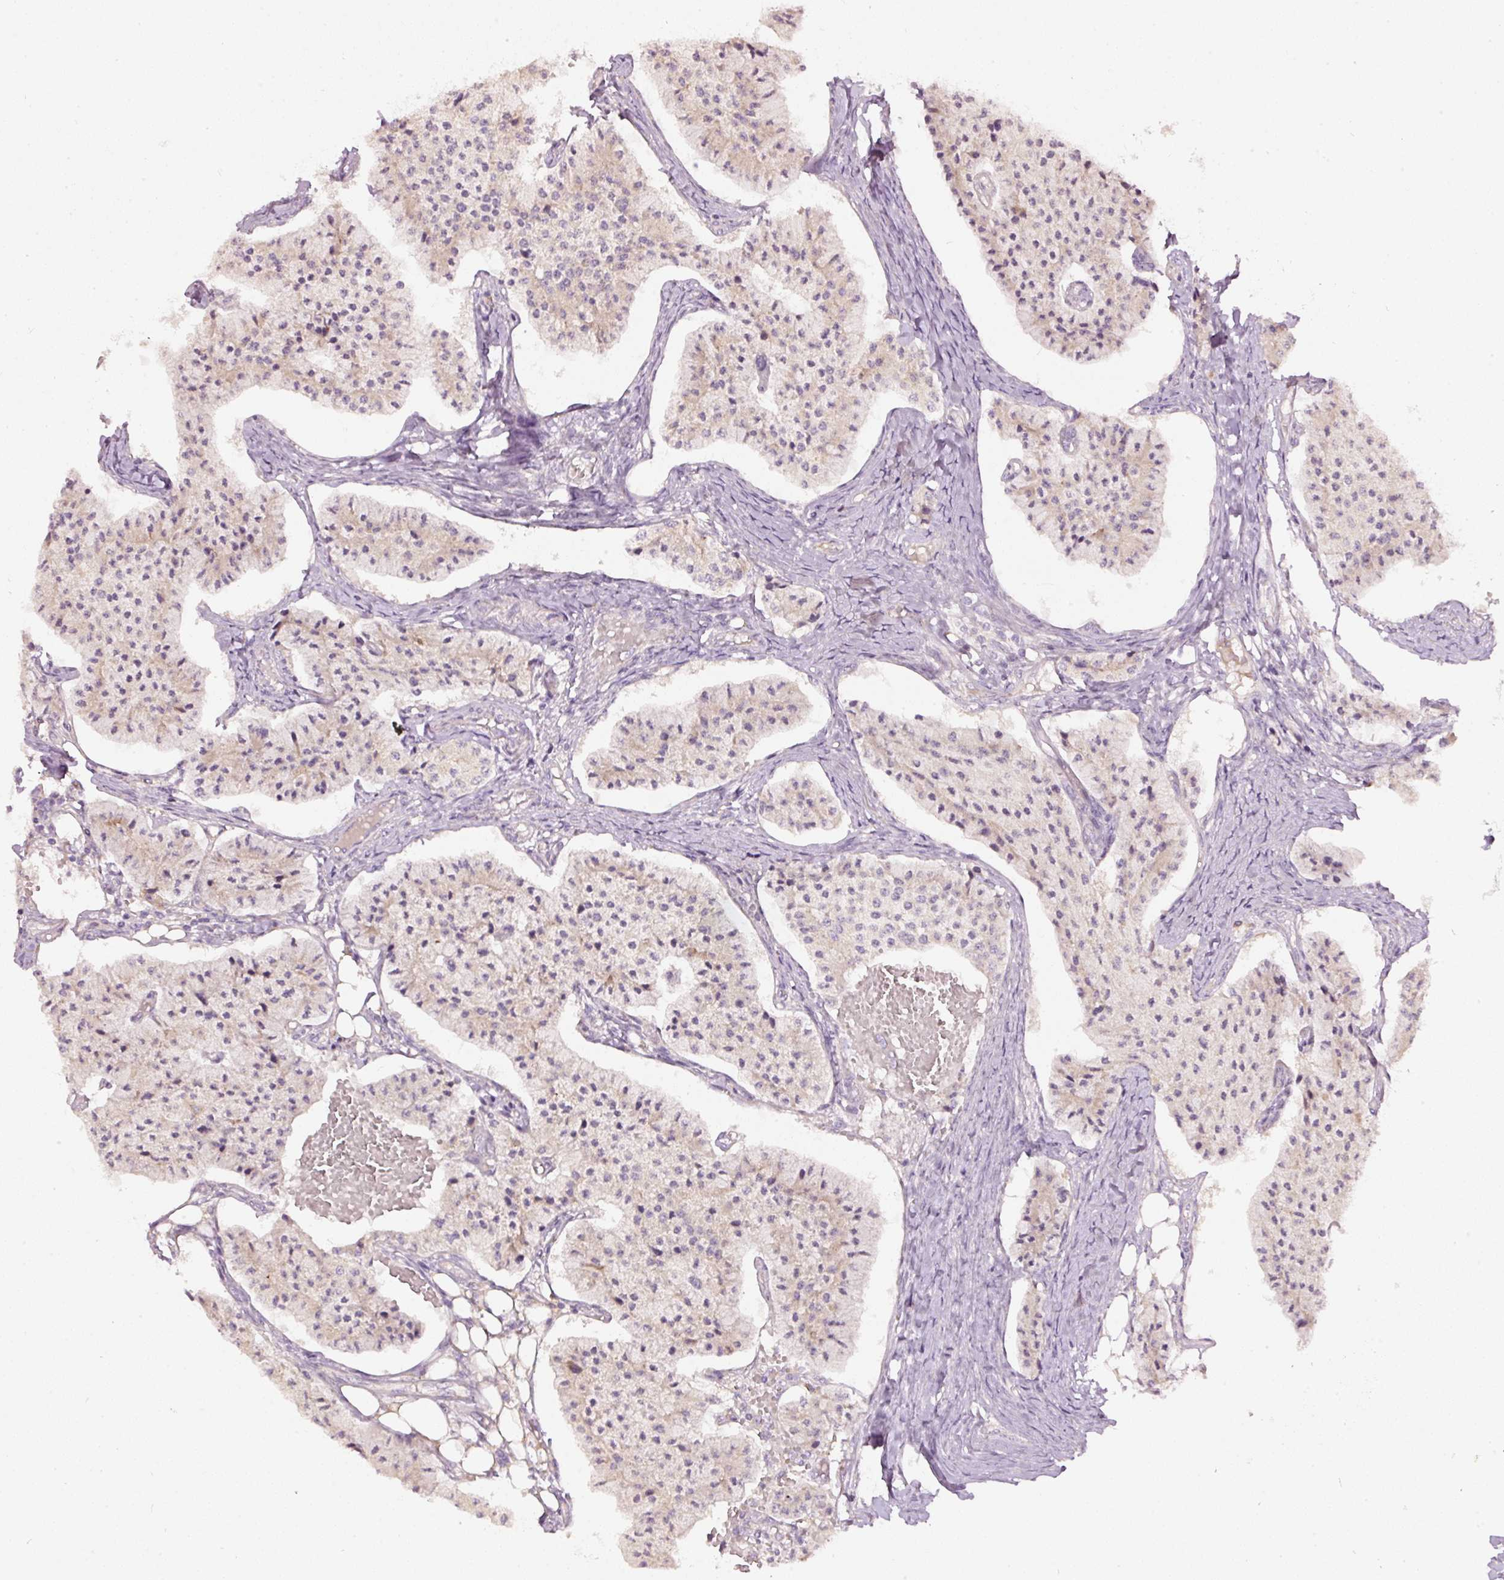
{"staining": {"intensity": "weak", "quantity": "<25%", "location": "cytoplasmic/membranous"}, "tissue": "carcinoid", "cell_type": "Tumor cells", "image_type": "cancer", "snomed": [{"axis": "morphology", "description": "Carcinoid, malignant, NOS"}, {"axis": "topography", "description": "Colon"}], "caption": "Tumor cells show no significant protein expression in carcinoid (malignant).", "gene": "RSPO2", "patient": {"sex": "female", "age": 52}}